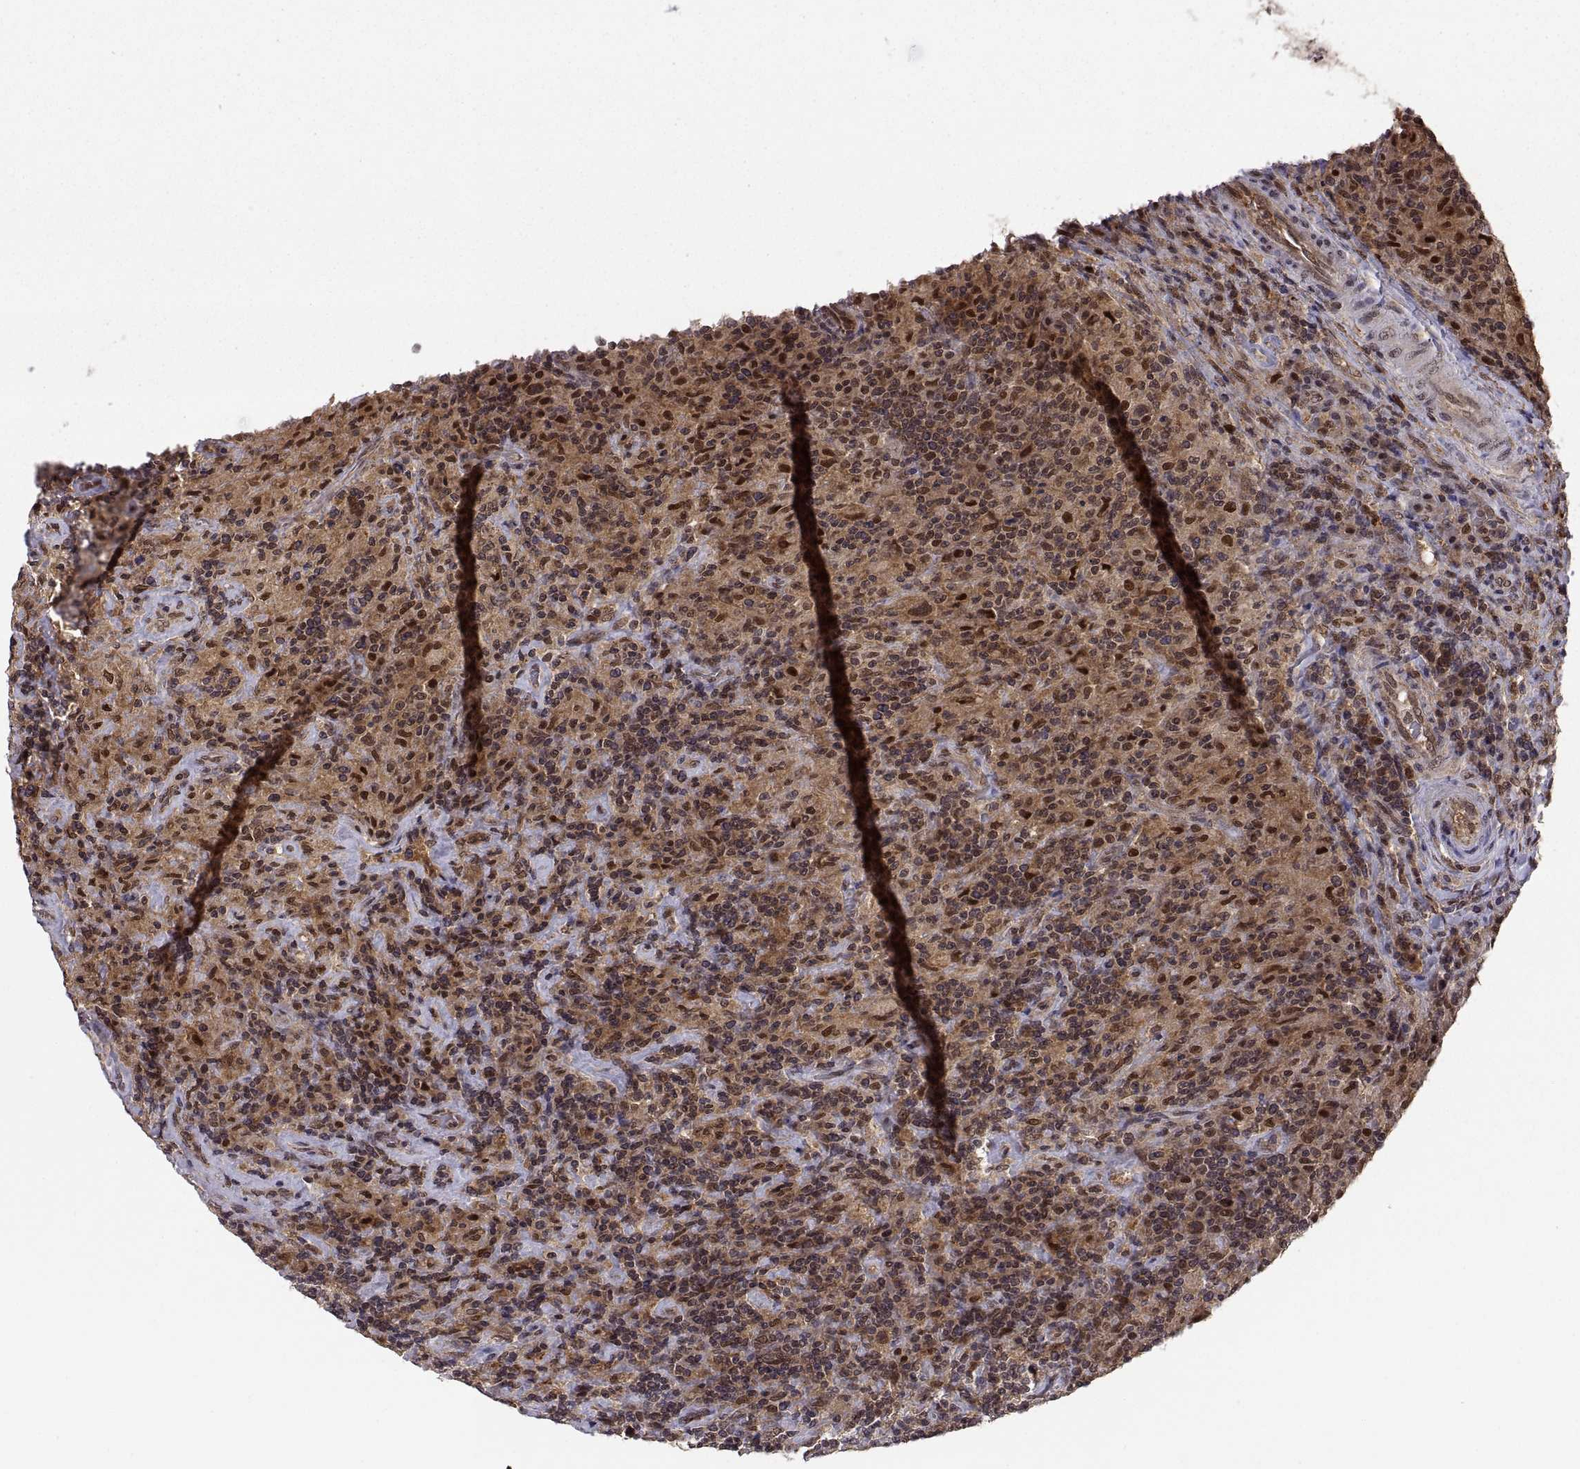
{"staining": {"intensity": "moderate", "quantity": ">75%", "location": "cytoplasmic/membranous,nuclear"}, "tissue": "lymphoma", "cell_type": "Tumor cells", "image_type": "cancer", "snomed": [{"axis": "morphology", "description": "Hodgkin's disease, NOS"}, {"axis": "topography", "description": "Lymph node"}], "caption": "Protein analysis of lymphoma tissue shows moderate cytoplasmic/membranous and nuclear expression in approximately >75% of tumor cells. The protein is stained brown, and the nuclei are stained in blue (DAB (3,3'-diaminobenzidine) IHC with brightfield microscopy, high magnification).", "gene": "PSMC2", "patient": {"sex": "male", "age": 70}}